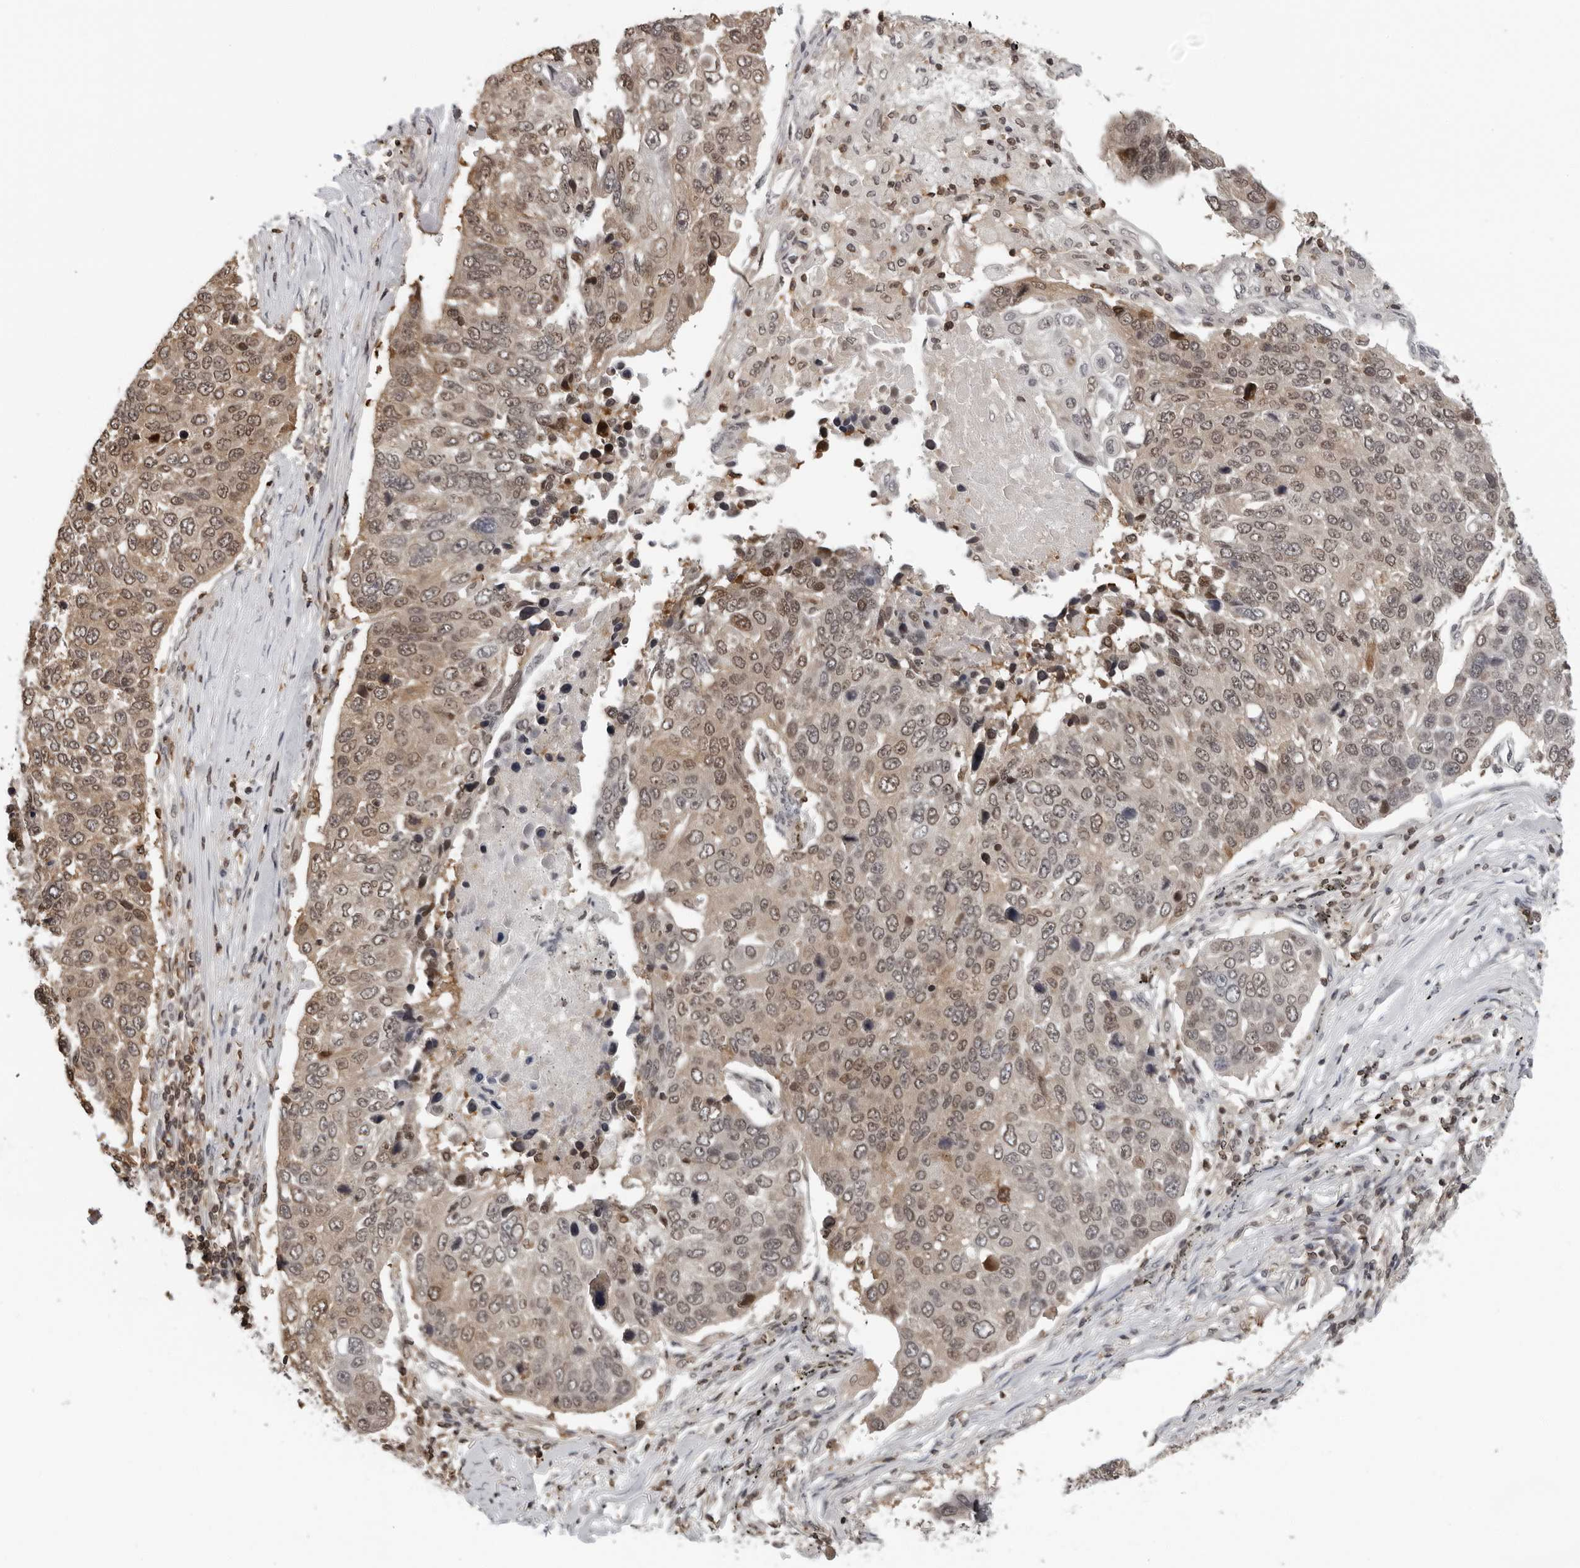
{"staining": {"intensity": "weak", "quantity": ">75%", "location": "cytoplasmic/membranous,nuclear"}, "tissue": "lung cancer", "cell_type": "Tumor cells", "image_type": "cancer", "snomed": [{"axis": "morphology", "description": "Squamous cell carcinoma, NOS"}, {"axis": "topography", "description": "Lung"}], "caption": "A low amount of weak cytoplasmic/membranous and nuclear expression is appreciated in about >75% of tumor cells in squamous cell carcinoma (lung) tissue. The staining is performed using DAB brown chromogen to label protein expression. The nuclei are counter-stained blue using hematoxylin.", "gene": "HSPH1", "patient": {"sex": "male", "age": 66}}